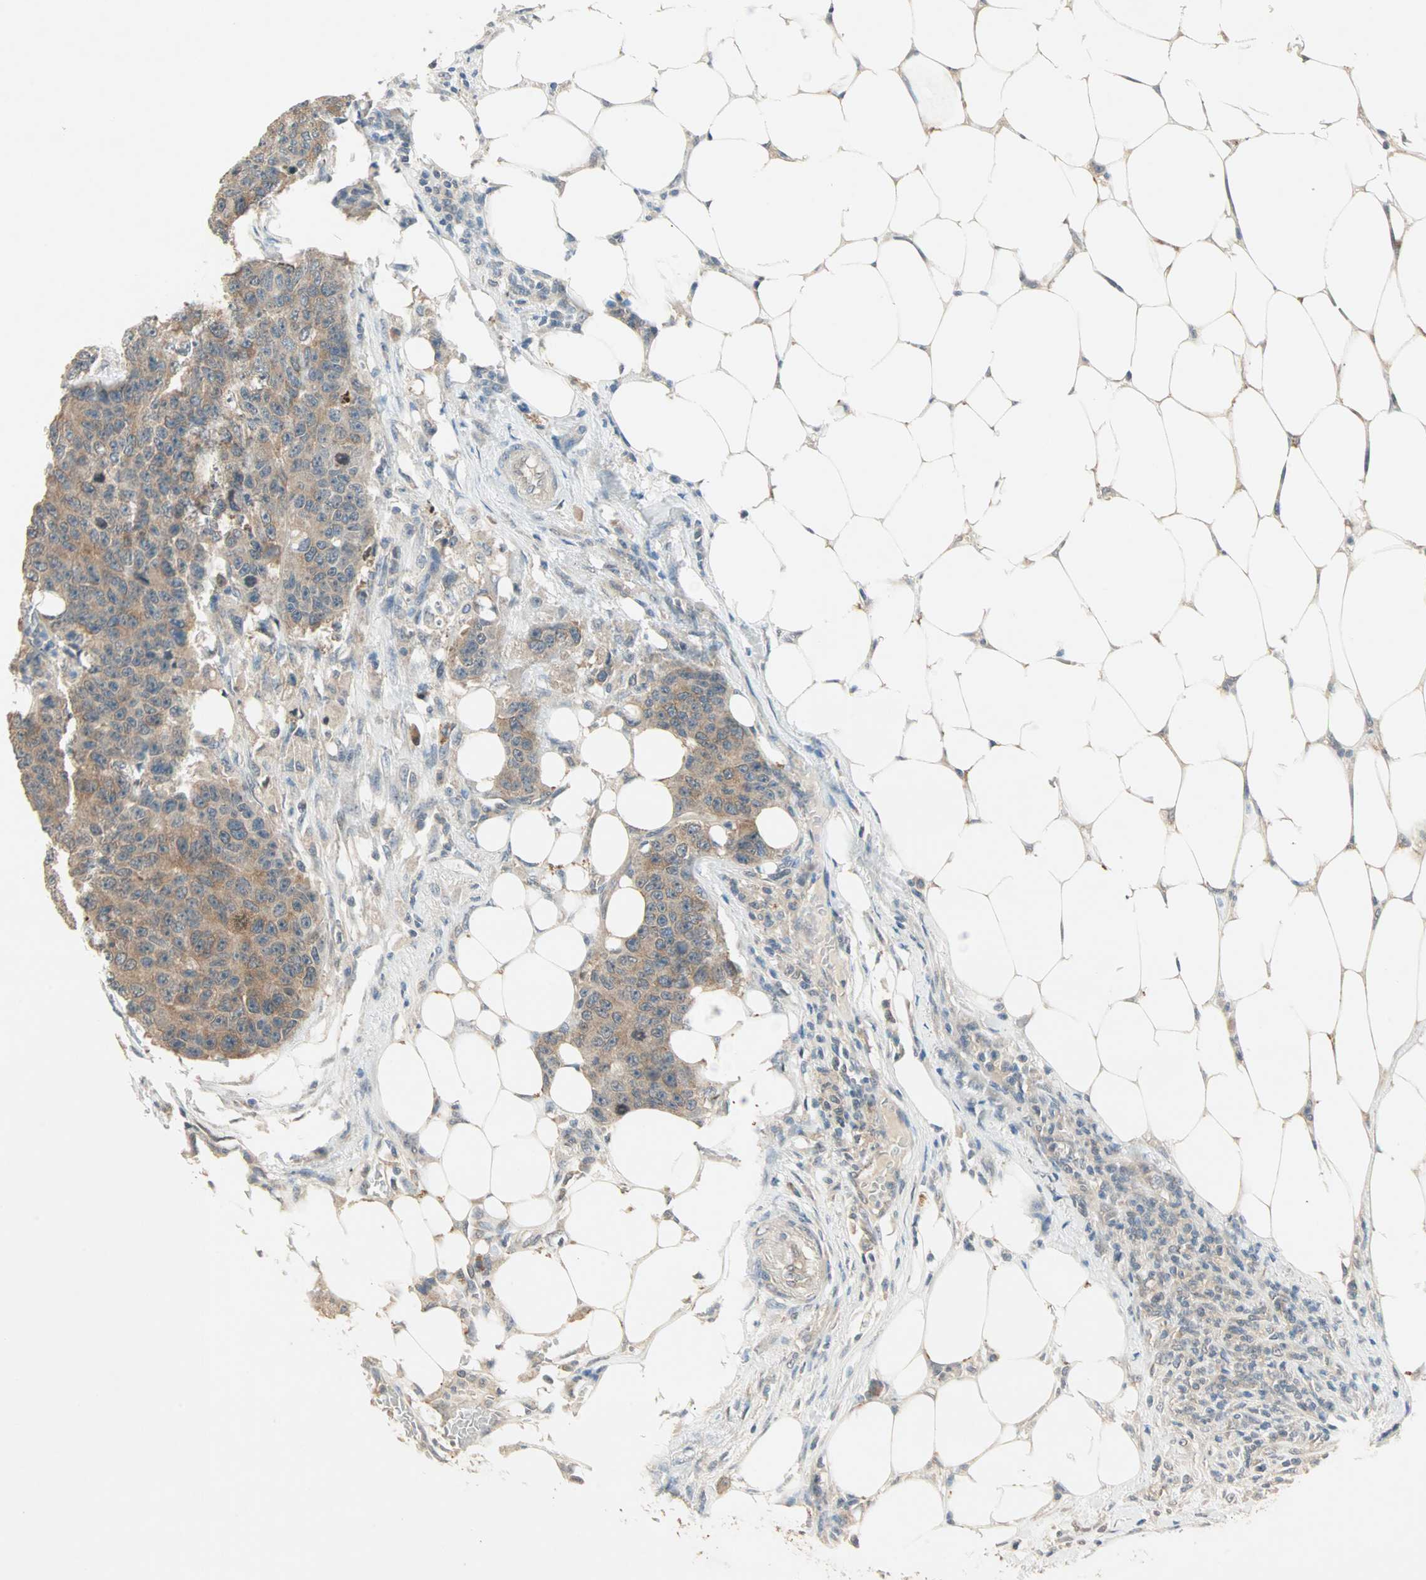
{"staining": {"intensity": "moderate", "quantity": ">75%", "location": "cytoplasmic/membranous"}, "tissue": "colorectal cancer", "cell_type": "Tumor cells", "image_type": "cancer", "snomed": [{"axis": "morphology", "description": "Adenocarcinoma, NOS"}, {"axis": "topography", "description": "Colon"}], "caption": "Immunohistochemical staining of human colorectal cancer reveals medium levels of moderate cytoplasmic/membranous positivity in approximately >75% of tumor cells. (Brightfield microscopy of DAB IHC at high magnification).", "gene": "TTF2", "patient": {"sex": "female", "age": 86}}